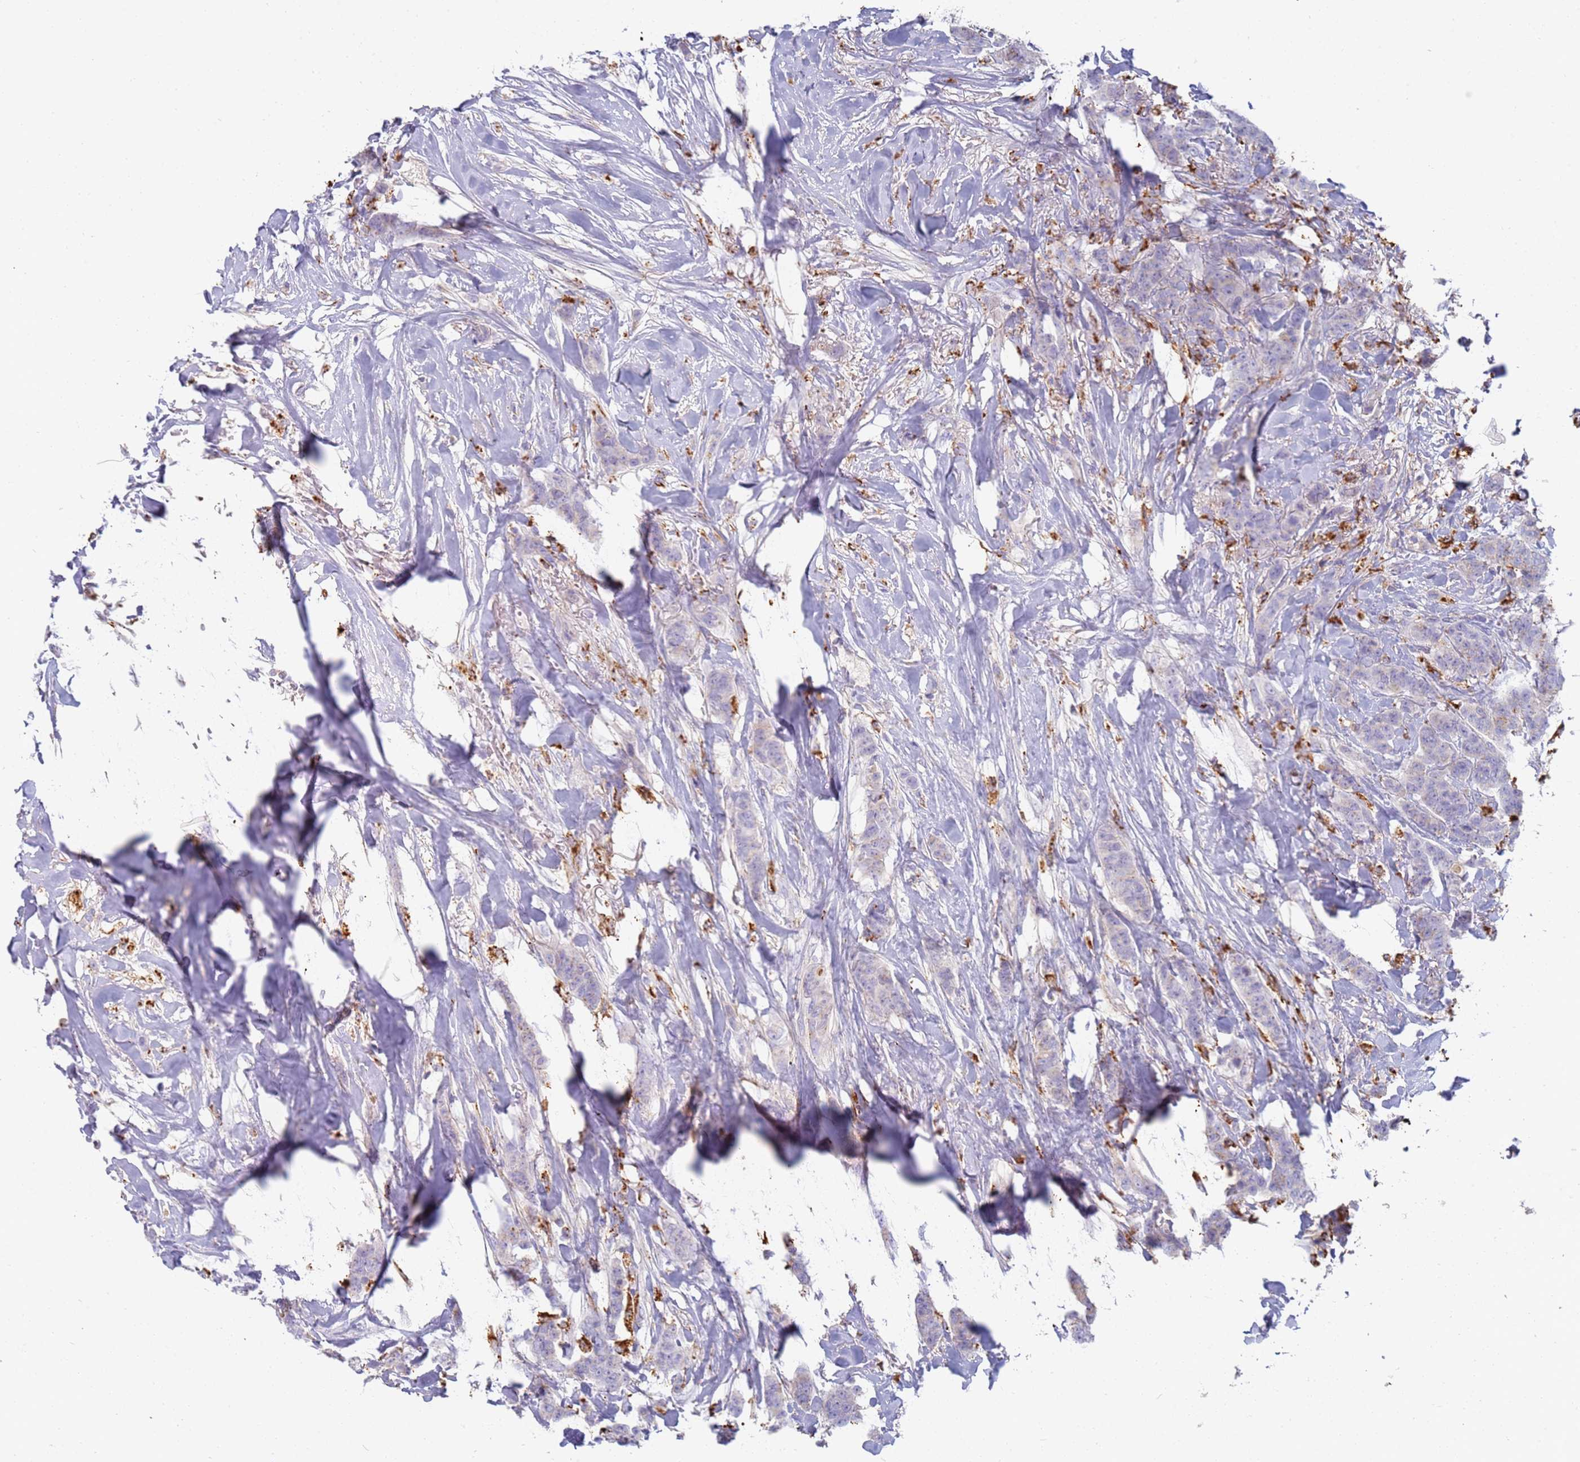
{"staining": {"intensity": "negative", "quantity": "none", "location": "none"}, "tissue": "breast cancer", "cell_type": "Tumor cells", "image_type": "cancer", "snomed": [{"axis": "morphology", "description": "Duct carcinoma"}, {"axis": "topography", "description": "Breast"}], "caption": "This is an IHC image of human infiltrating ductal carcinoma (breast). There is no staining in tumor cells.", "gene": "TMEM229B", "patient": {"sex": "female", "age": 40}}